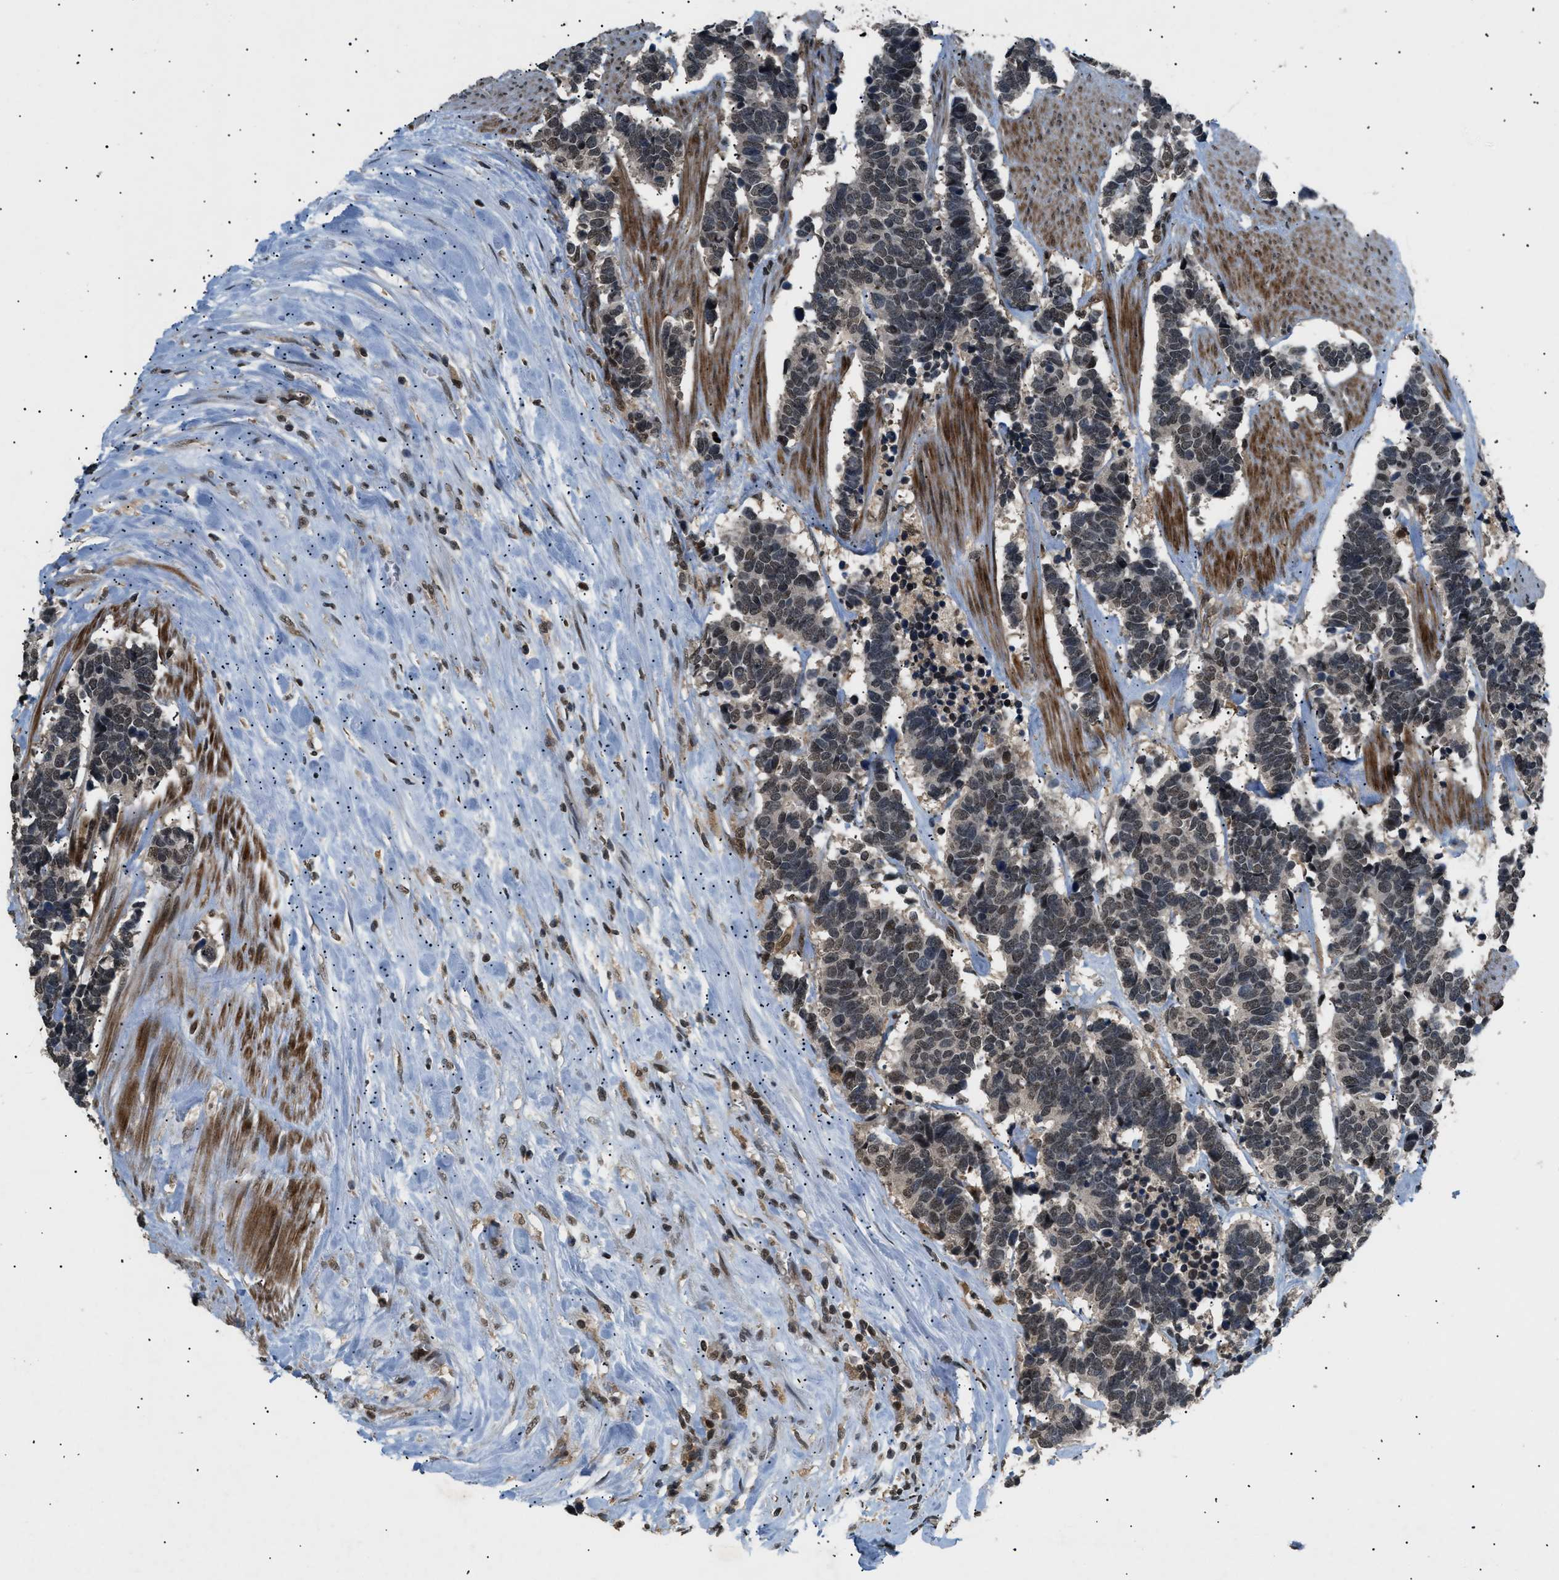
{"staining": {"intensity": "weak", "quantity": "25%-75%", "location": "nuclear"}, "tissue": "carcinoid", "cell_type": "Tumor cells", "image_type": "cancer", "snomed": [{"axis": "morphology", "description": "Carcinoma, NOS"}, {"axis": "morphology", "description": "Carcinoid, malignant, NOS"}, {"axis": "topography", "description": "Urinary bladder"}], "caption": "Carcinoid stained with a protein marker demonstrates weak staining in tumor cells.", "gene": "RBM5", "patient": {"sex": "male", "age": 57}}